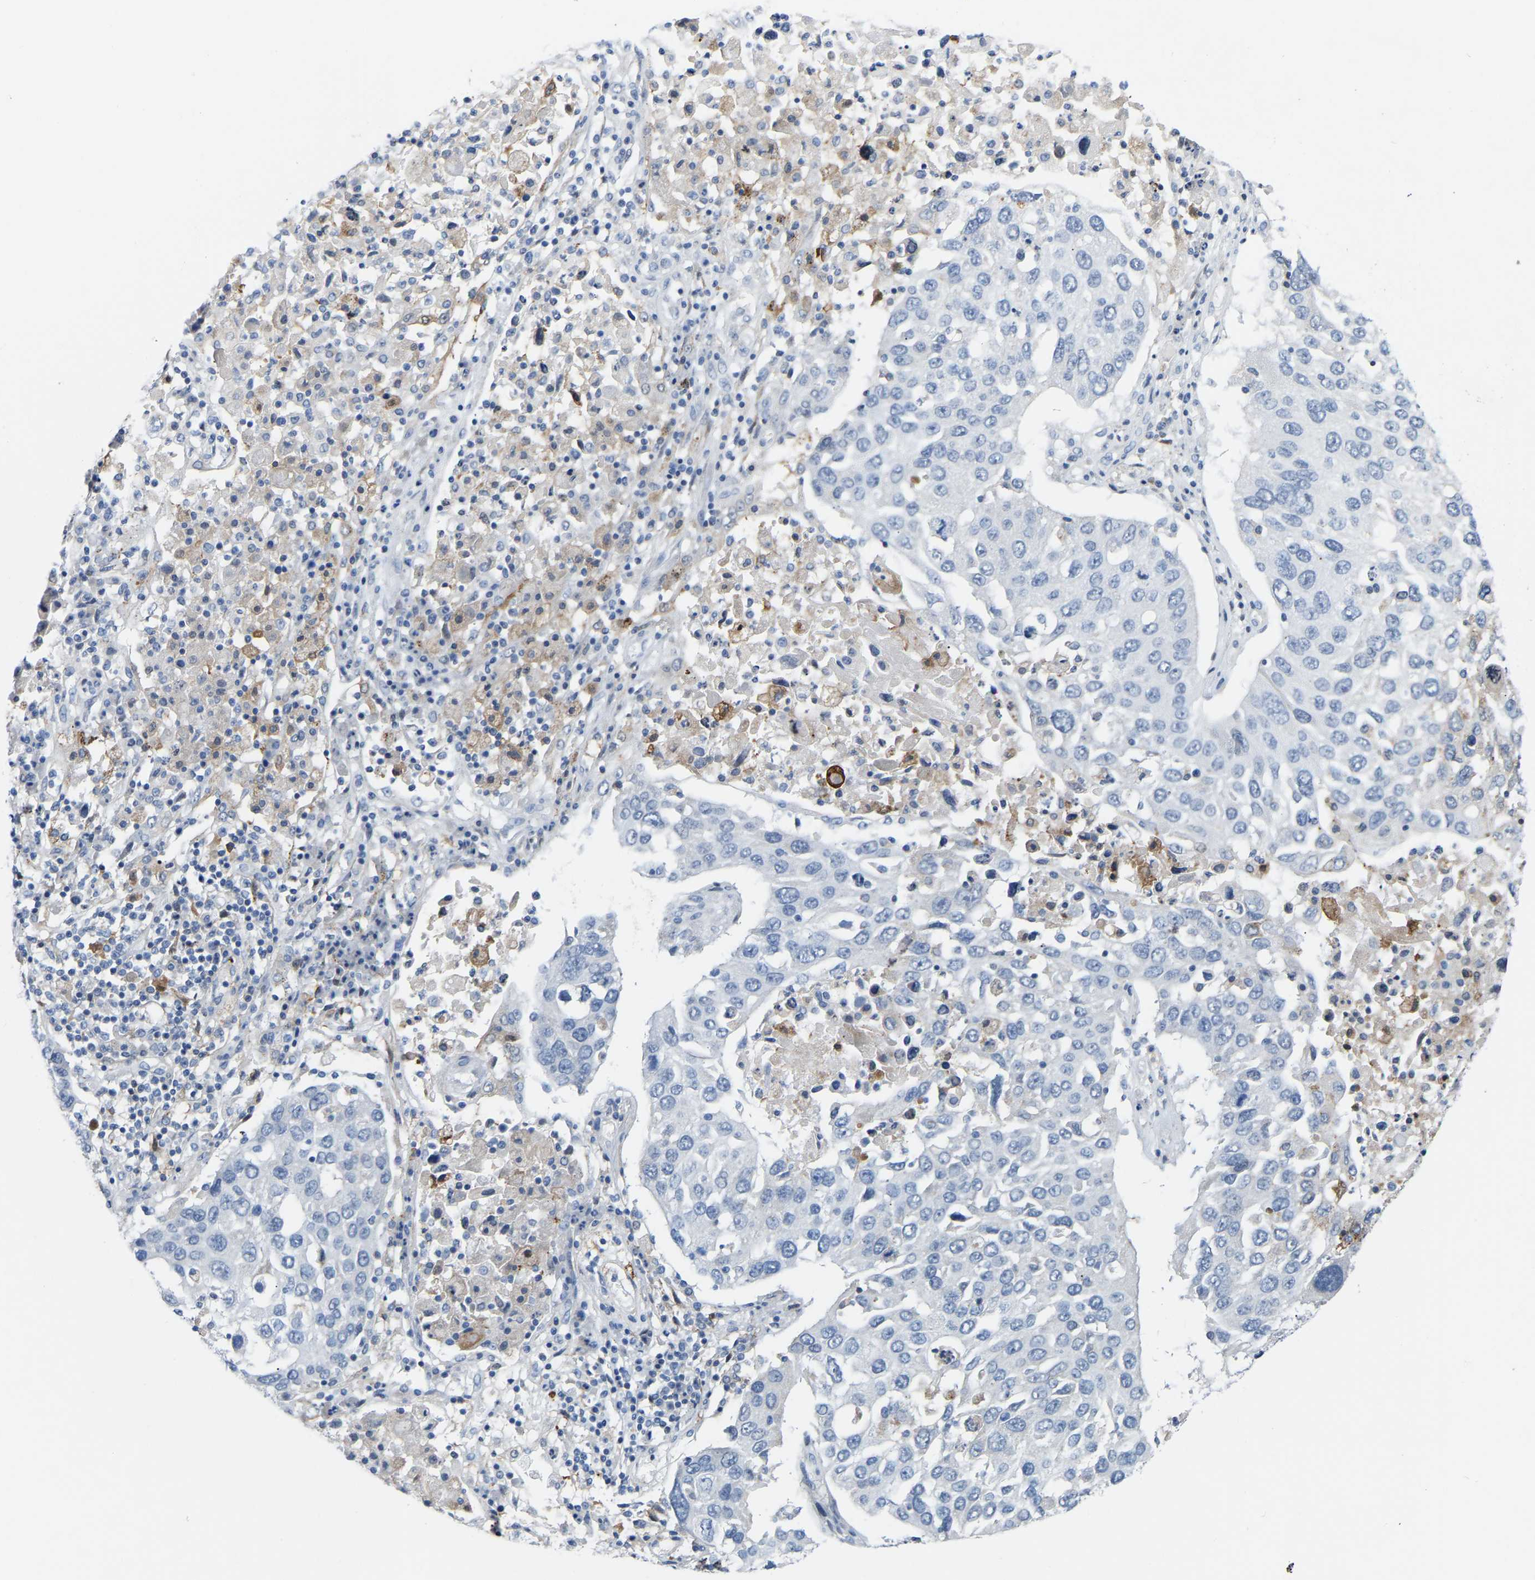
{"staining": {"intensity": "negative", "quantity": "none", "location": "none"}, "tissue": "lung cancer", "cell_type": "Tumor cells", "image_type": "cancer", "snomed": [{"axis": "morphology", "description": "Squamous cell carcinoma, NOS"}, {"axis": "topography", "description": "Lung"}], "caption": "This is an immunohistochemistry (IHC) photomicrograph of lung cancer (squamous cell carcinoma). There is no staining in tumor cells.", "gene": "ABTB2", "patient": {"sex": "male", "age": 65}}